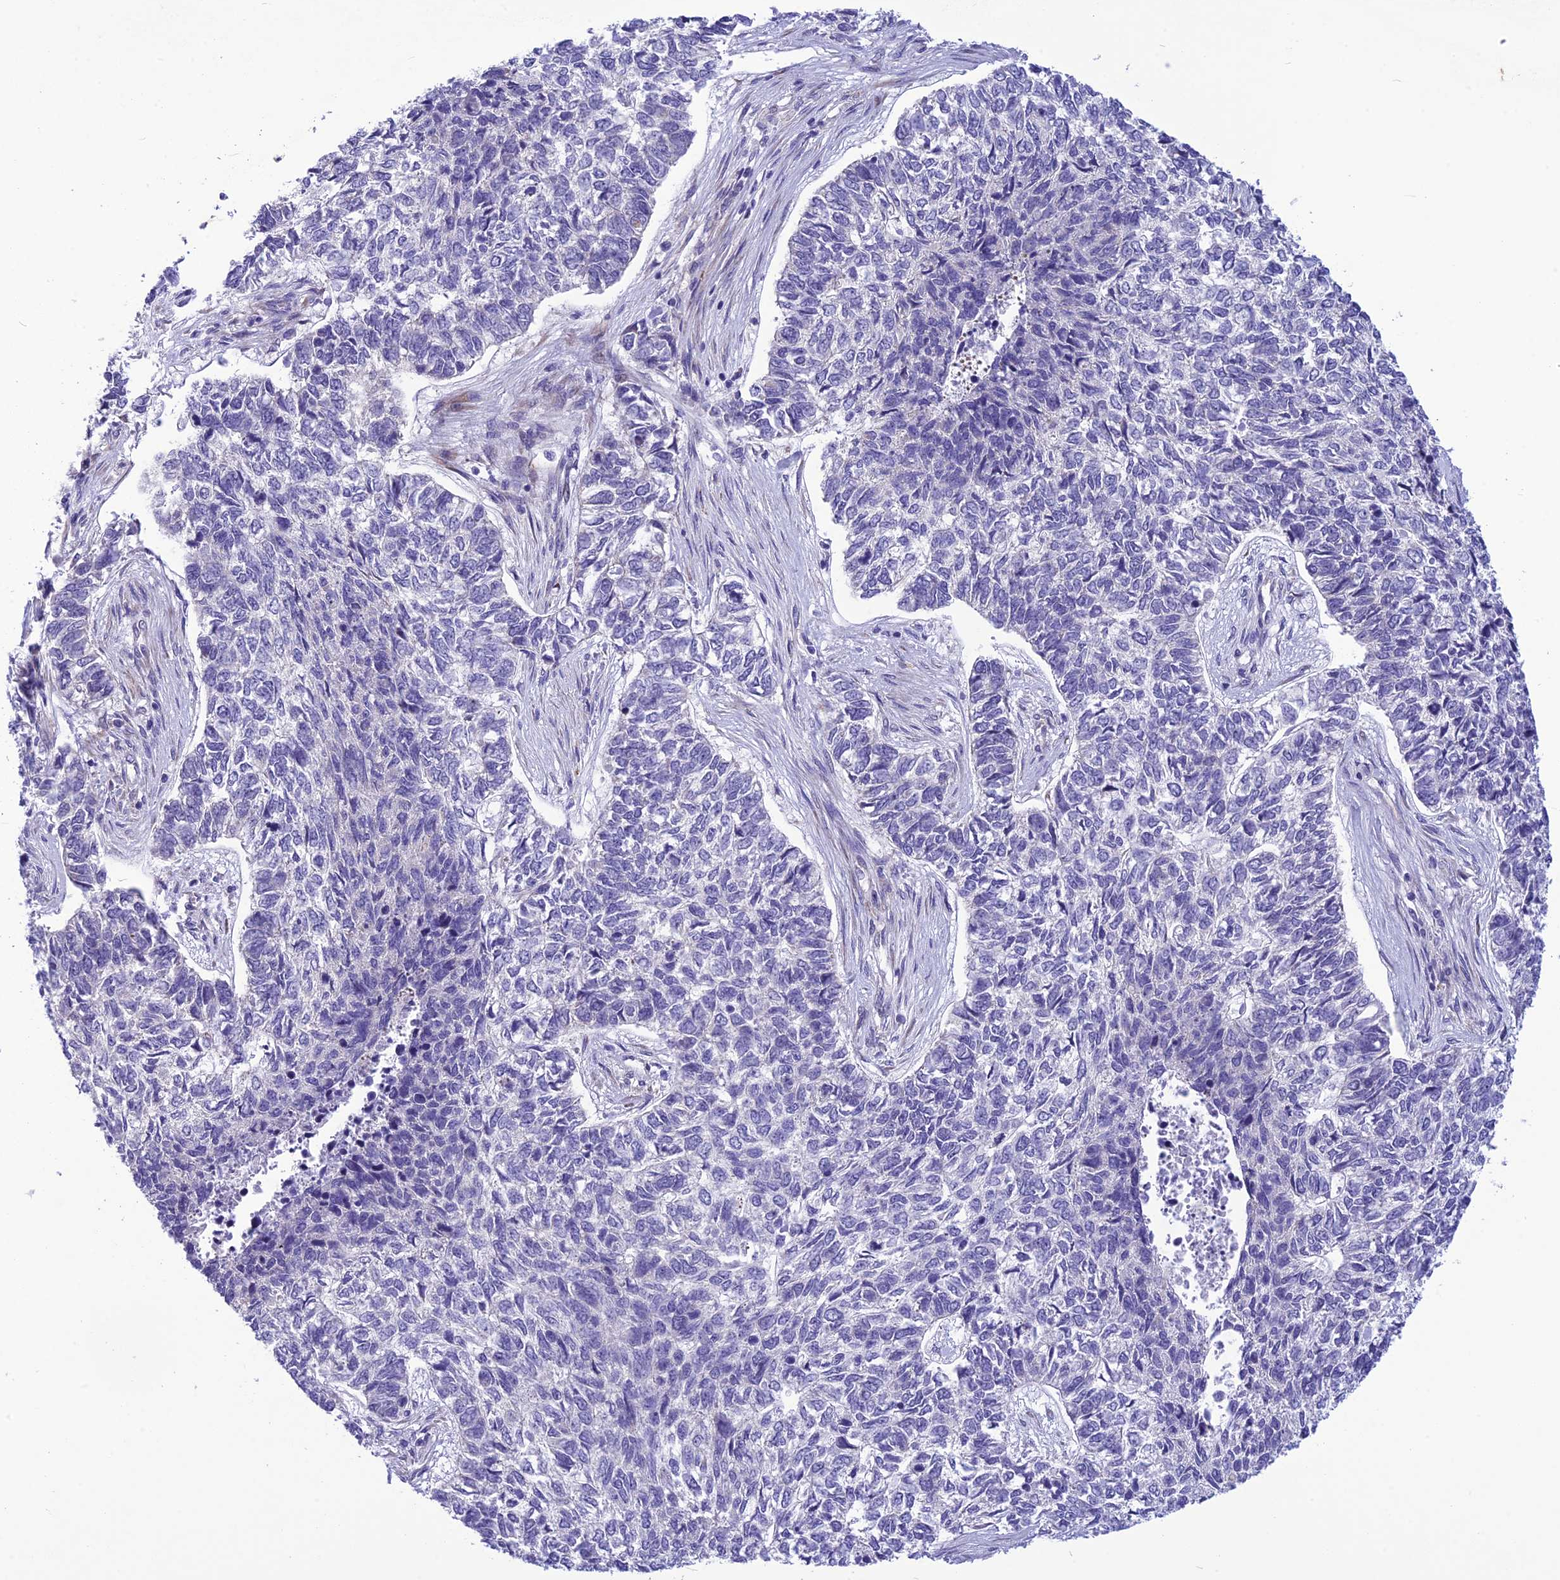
{"staining": {"intensity": "negative", "quantity": "none", "location": "none"}, "tissue": "skin cancer", "cell_type": "Tumor cells", "image_type": "cancer", "snomed": [{"axis": "morphology", "description": "Basal cell carcinoma"}, {"axis": "topography", "description": "Skin"}], "caption": "There is no significant staining in tumor cells of basal cell carcinoma (skin). The staining was performed using DAB to visualize the protein expression in brown, while the nuclei were stained in blue with hematoxylin (Magnification: 20x).", "gene": "PSMF1", "patient": {"sex": "female", "age": 65}}